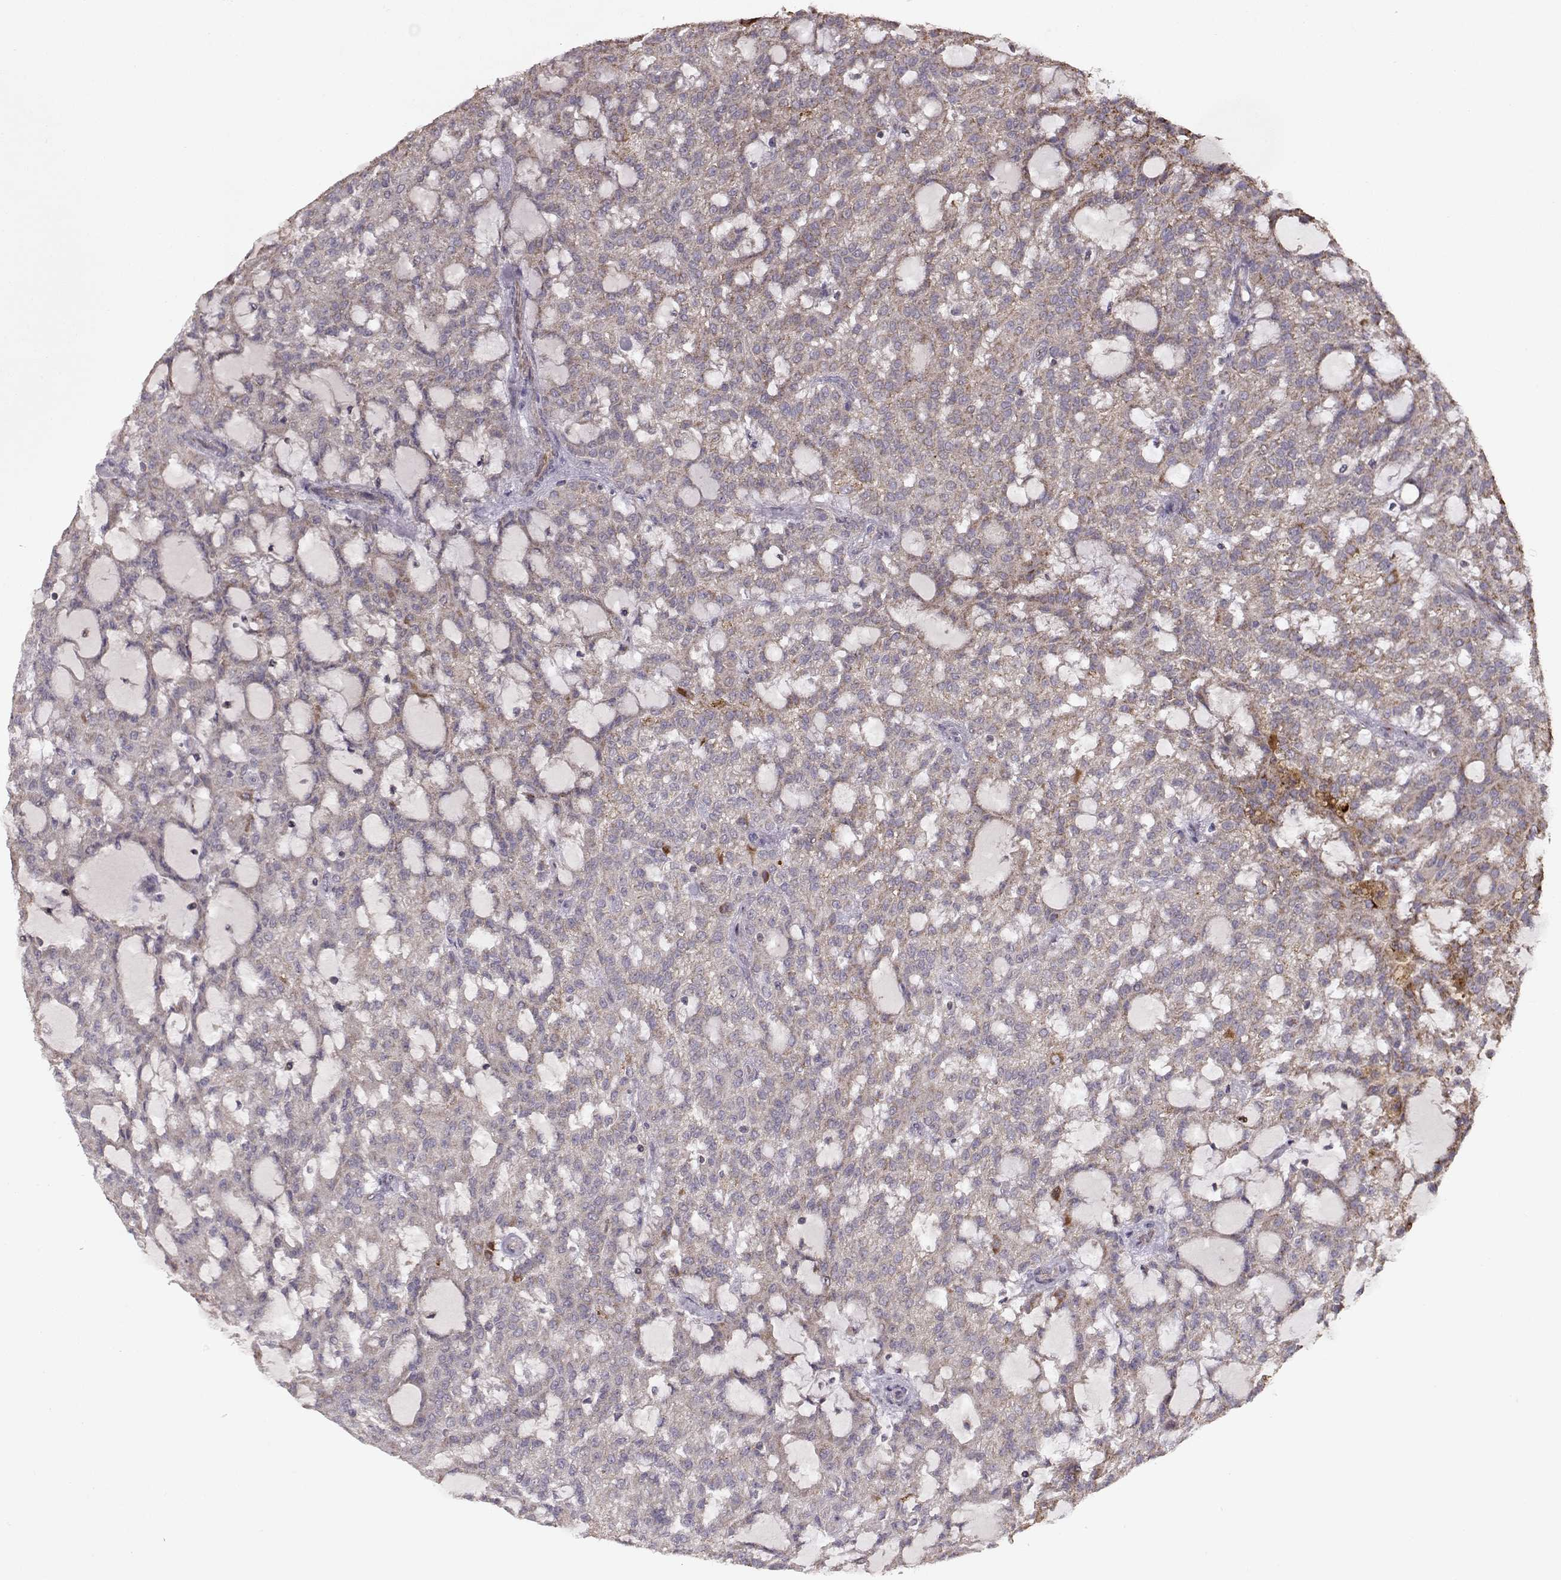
{"staining": {"intensity": "weak", "quantity": ">75%", "location": "cytoplasmic/membranous"}, "tissue": "renal cancer", "cell_type": "Tumor cells", "image_type": "cancer", "snomed": [{"axis": "morphology", "description": "Adenocarcinoma, NOS"}, {"axis": "topography", "description": "Kidney"}], "caption": "A micrograph of human renal cancer (adenocarcinoma) stained for a protein displays weak cytoplasmic/membranous brown staining in tumor cells.", "gene": "CMTM3", "patient": {"sex": "male", "age": 63}}